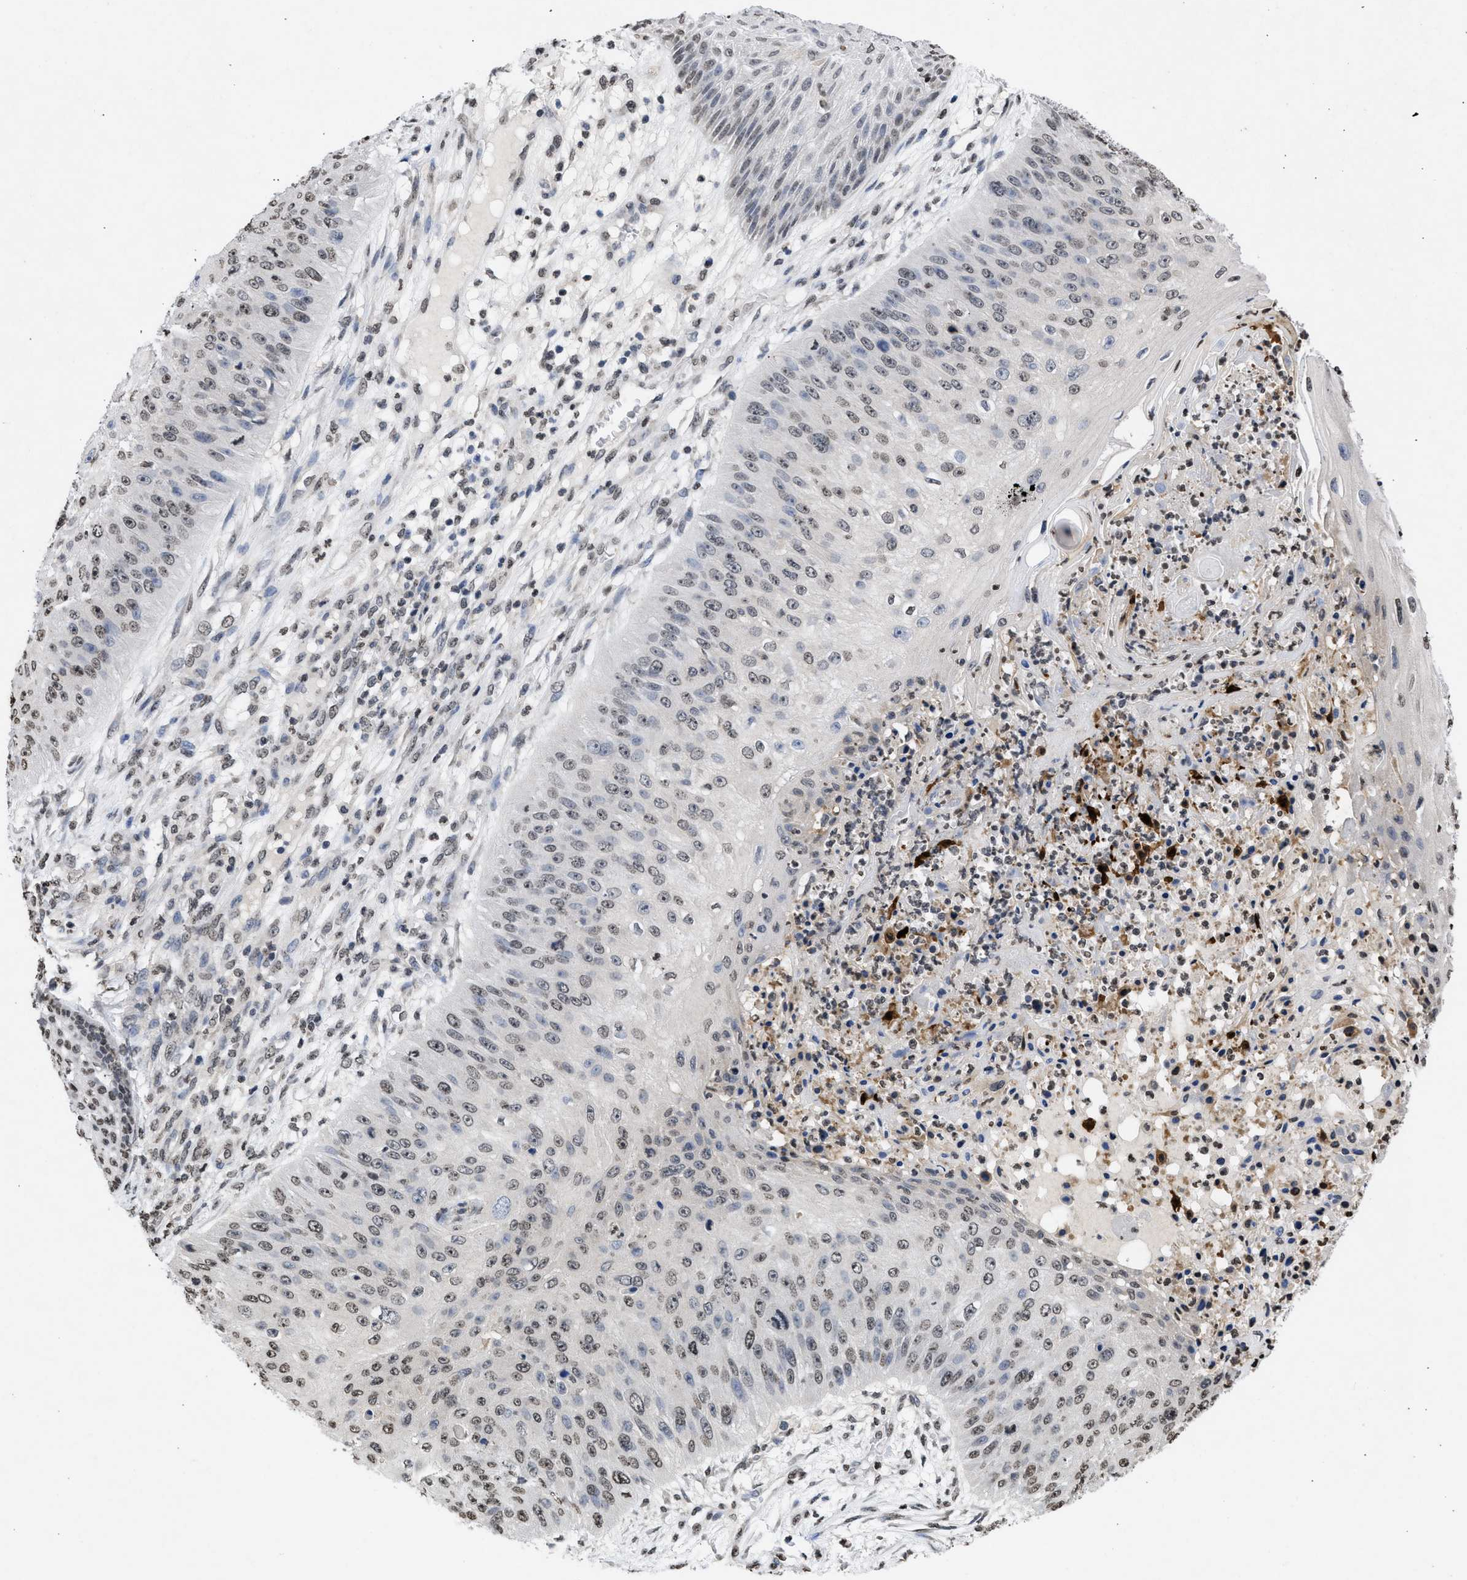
{"staining": {"intensity": "weak", "quantity": "25%-75%", "location": "nuclear"}, "tissue": "skin cancer", "cell_type": "Tumor cells", "image_type": "cancer", "snomed": [{"axis": "morphology", "description": "Squamous cell carcinoma, NOS"}, {"axis": "topography", "description": "Skin"}], "caption": "Weak nuclear protein positivity is present in about 25%-75% of tumor cells in skin cancer.", "gene": "NUP35", "patient": {"sex": "female", "age": 80}}